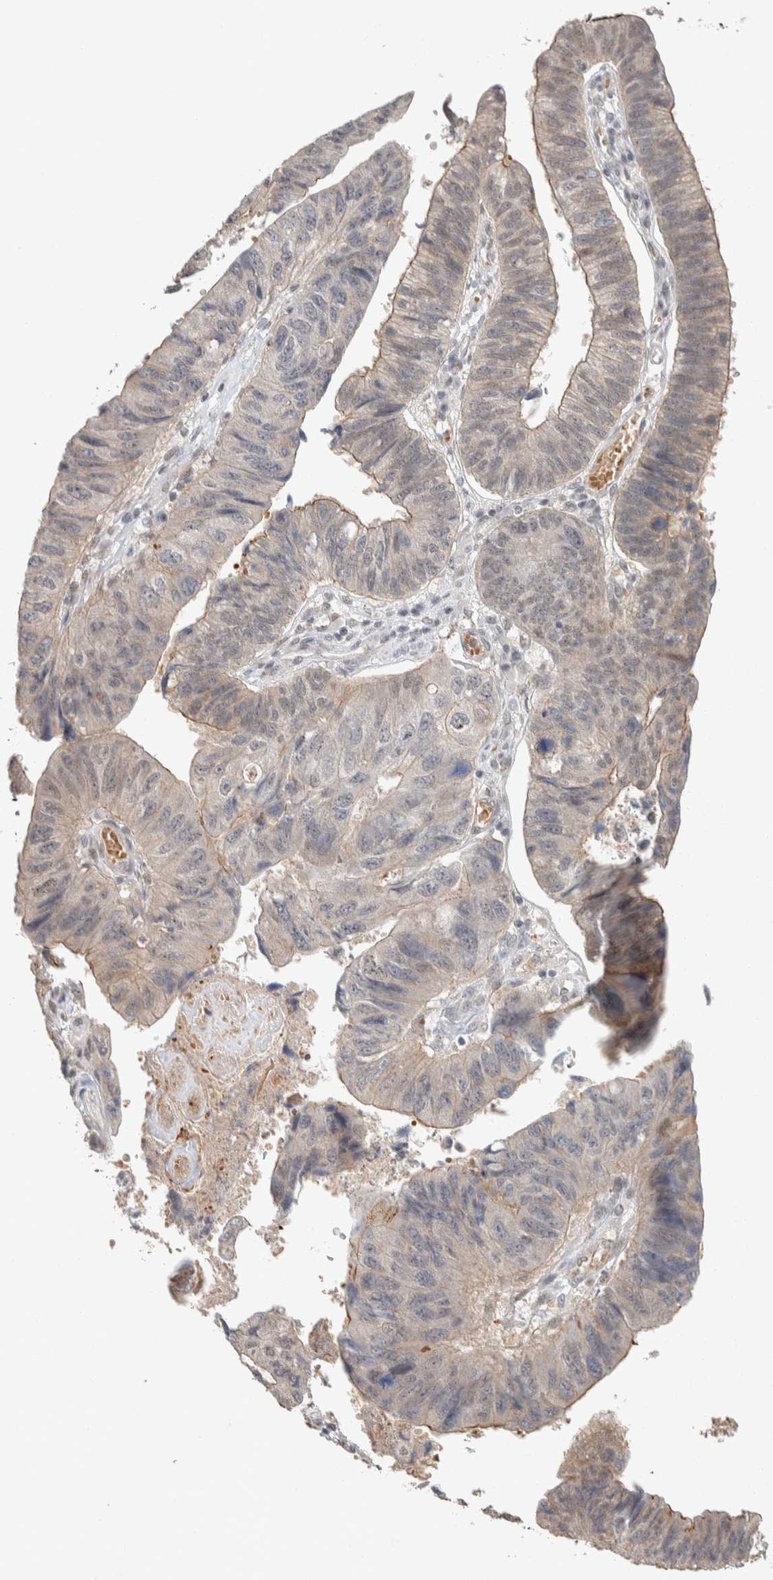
{"staining": {"intensity": "weak", "quantity": "25%-75%", "location": "cytoplasmic/membranous"}, "tissue": "stomach cancer", "cell_type": "Tumor cells", "image_type": "cancer", "snomed": [{"axis": "morphology", "description": "Adenocarcinoma, NOS"}, {"axis": "topography", "description": "Stomach"}], "caption": "Protein staining of adenocarcinoma (stomach) tissue demonstrates weak cytoplasmic/membranous expression in about 25%-75% of tumor cells.", "gene": "ZBTB2", "patient": {"sex": "male", "age": 59}}